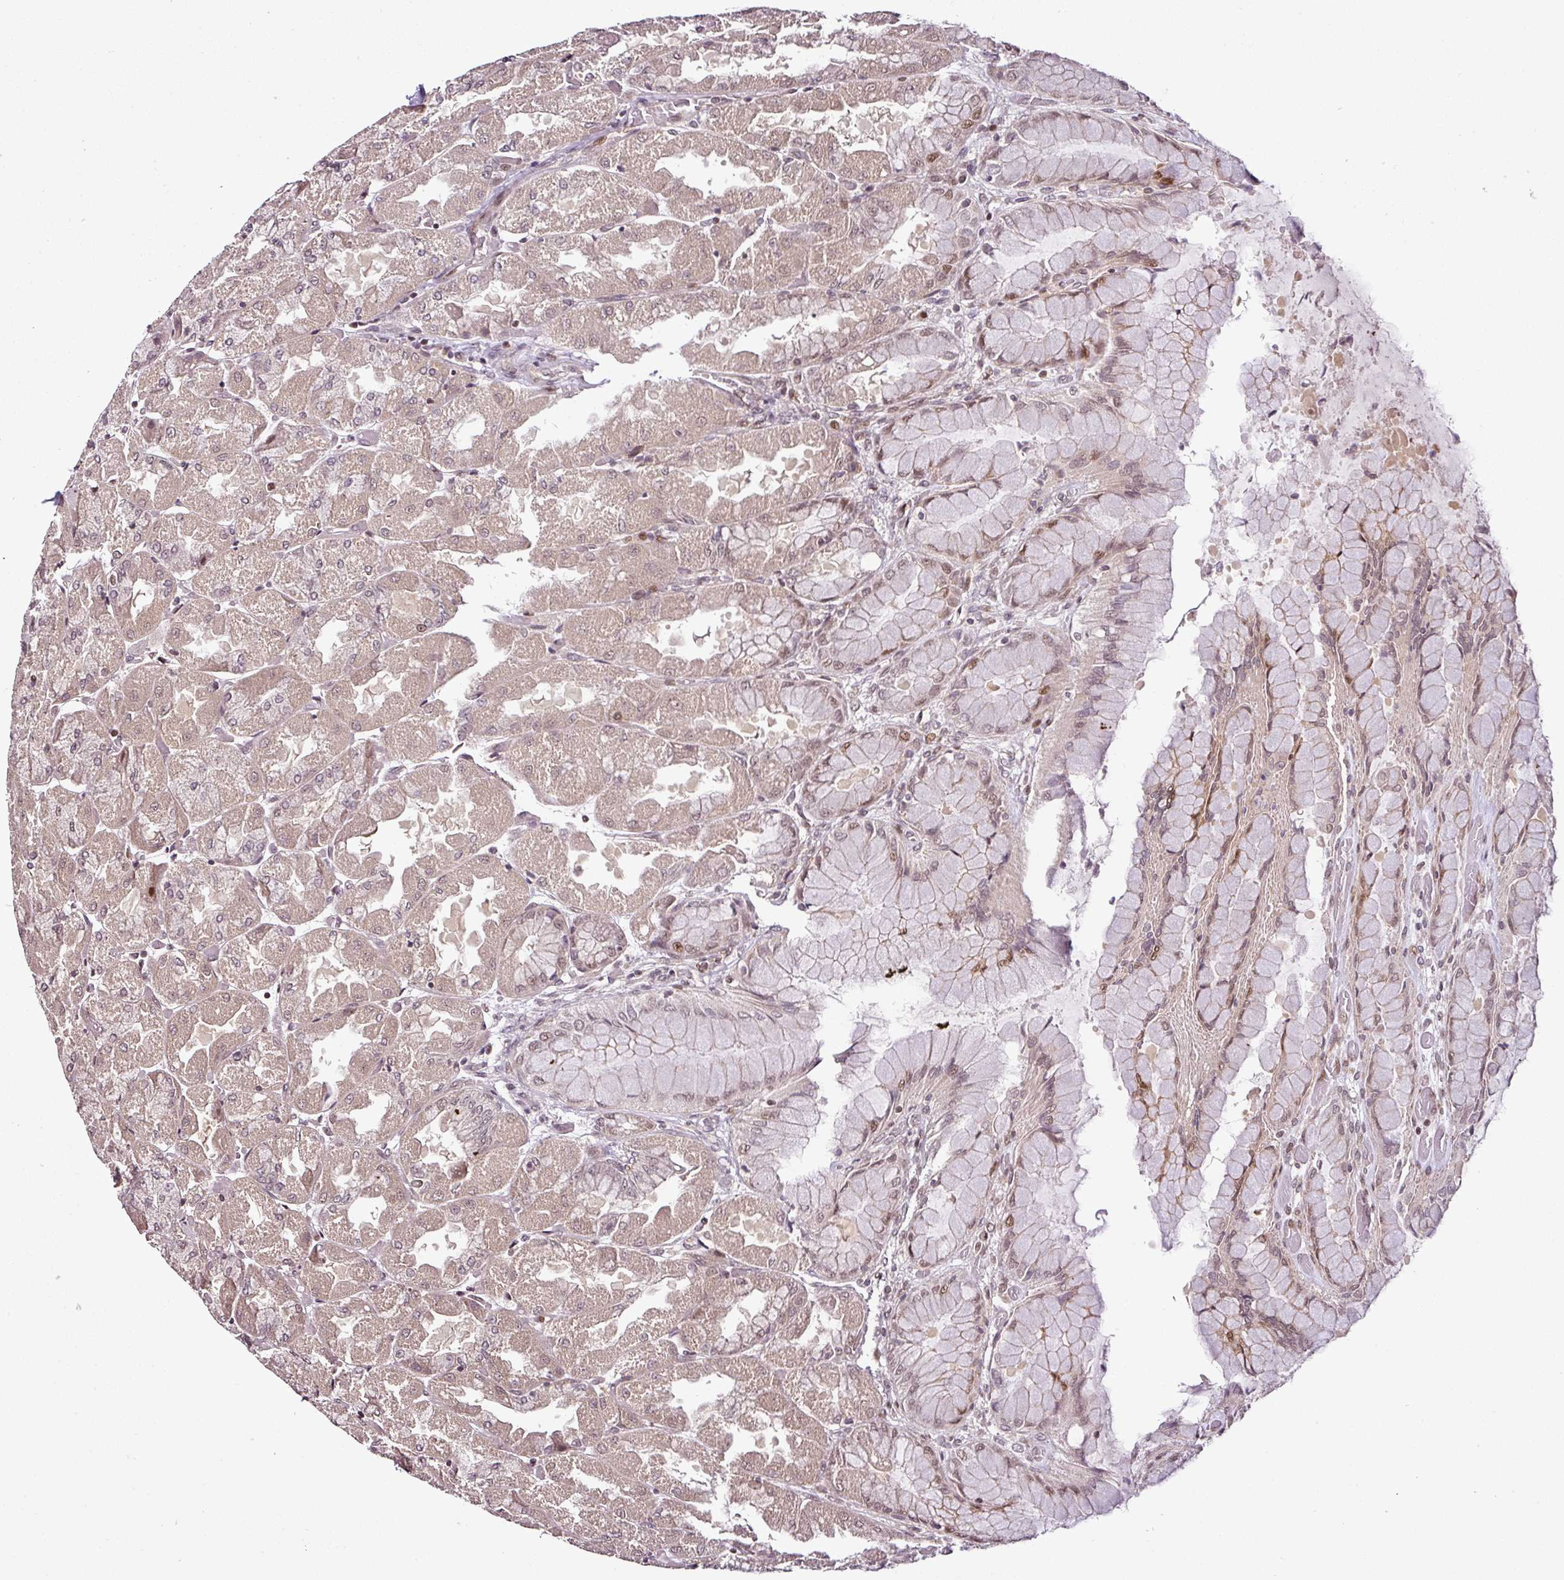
{"staining": {"intensity": "moderate", "quantity": "<25%", "location": "nuclear"}, "tissue": "stomach", "cell_type": "Glandular cells", "image_type": "normal", "snomed": [{"axis": "morphology", "description": "Normal tissue, NOS"}, {"axis": "topography", "description": "Stomach"}], "caption": "Immunohistochemistry micrograph of normal stomach: stomach stained using IHC demonstrates low levels of moderate protein expression localized specifically in the nuclear of glandular cells, appearing as a nuclear brown color.", "gene": "COPRS", "patient": {"sex": "female", "age": 61}}